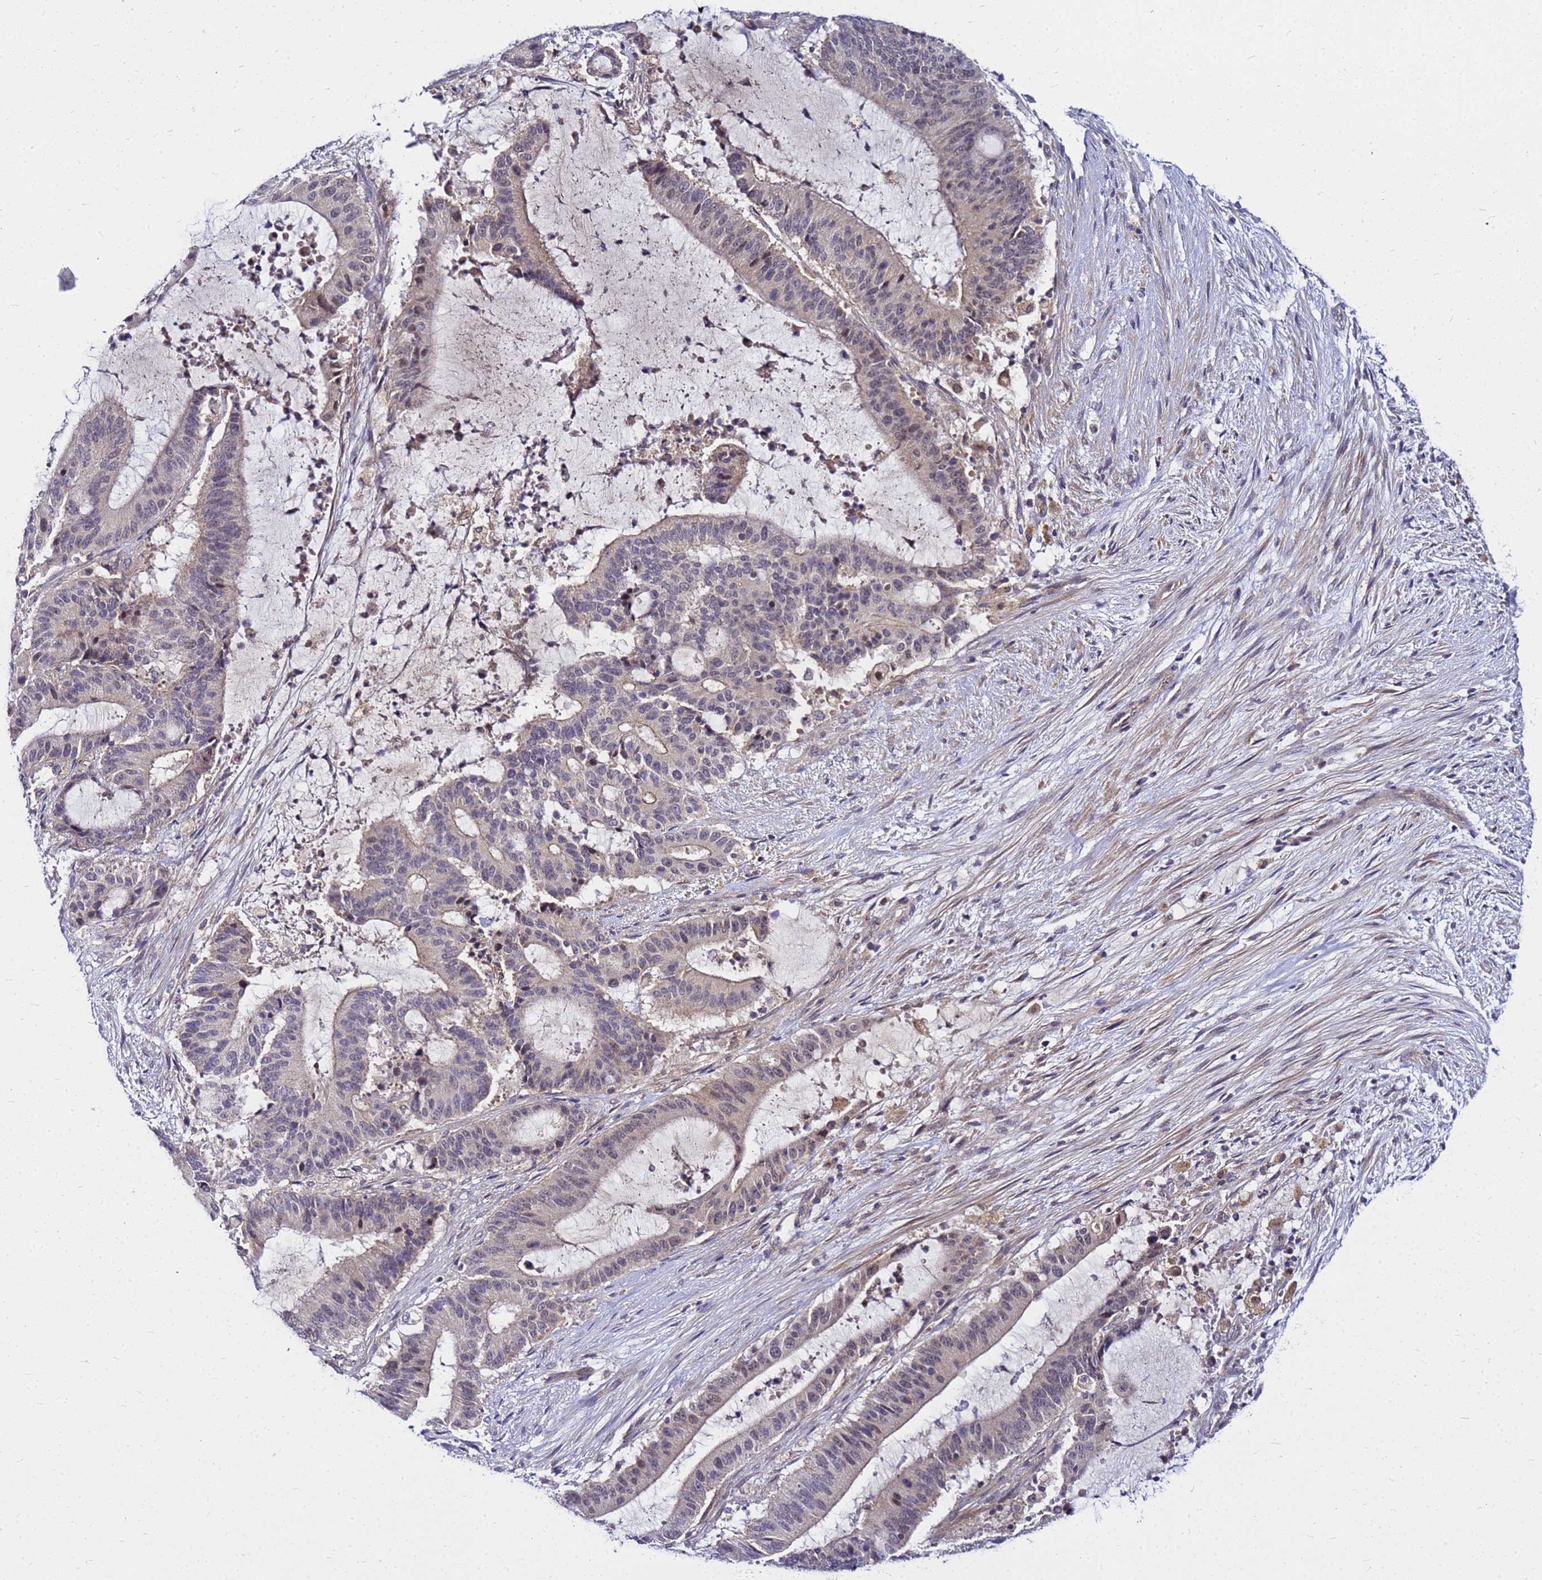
{"staining": {"intensity": "weak", "quantity": "<25%", "location": "nuclear"}, "tissue": "liver cancer", "cell_type": "Tumor cells", "image_type": "cancer", "snomed": [{"axis": "morphology", "description": "Normal tissue, NOS"}, {"axis": "morphology", "description": "Cholangiocarcinoma"}, {"axis": "topography", "description": "Liver"}, {"axis": "topography", "description": "Peripheral nerve tissue"}], "caption": "This is an immunohistochemistry image of liver cancer. There is no expression in tumor cells.", "gene": "SAT1", "patient": {"sex": "female", "age": 73}}